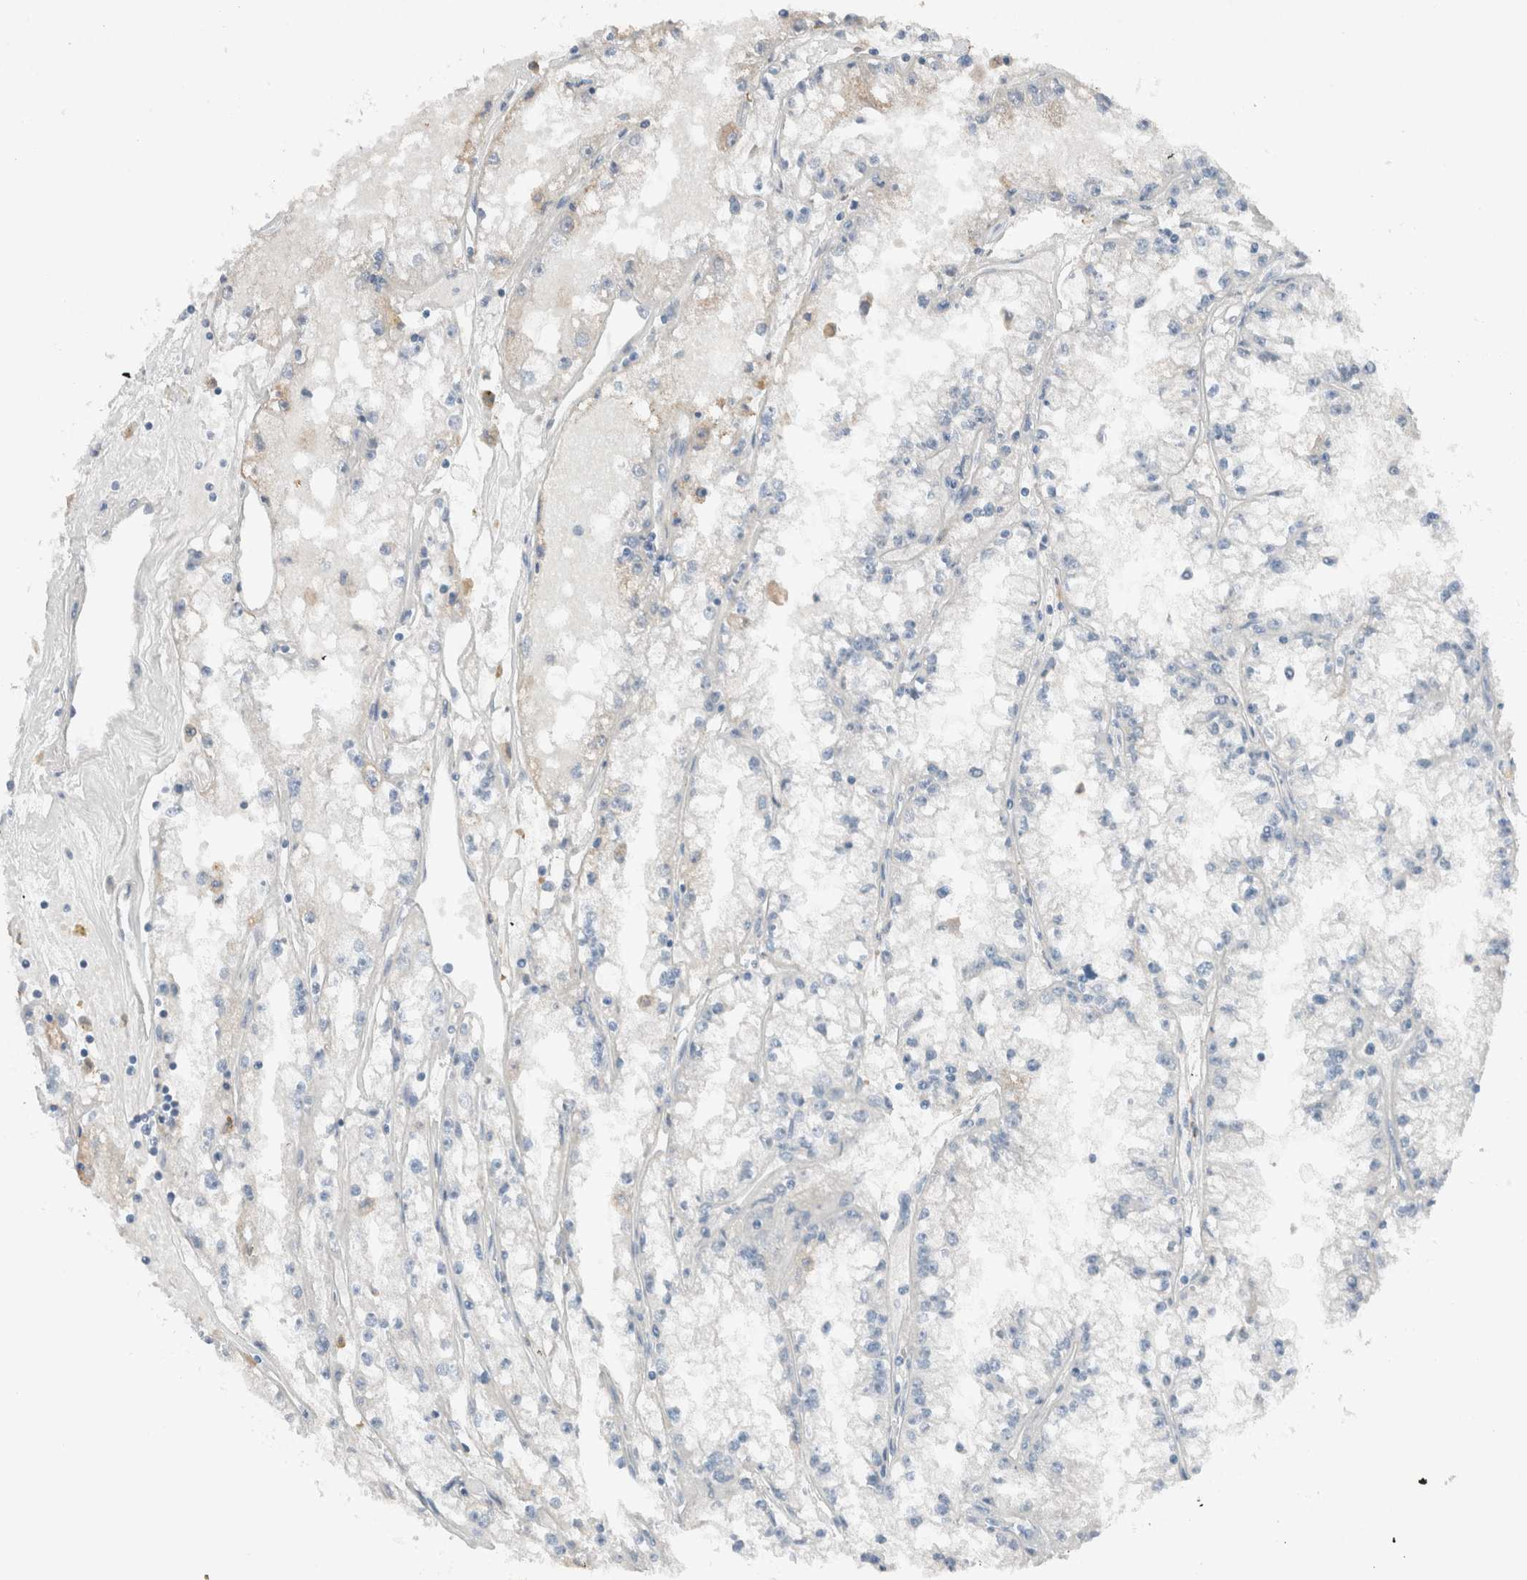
{"staining": {"intensity": "negative", "quantity": "none", "location": "none"}, "tissue": "renal cancer", "cell_type": "Tumor cells", "image_type": "cancer", "snomed": [{"axis": "morphology", "description": "Adenocarcinoma, NOS"}, {"axis": "topography", "description": "Kidney"}], "caption": "A high-resolution micrograph shows IHC staining of renal adenocarcinoma, which displays no significant staining in tumor cells.", "gene": "DUOX1", "patient": {"sex": "male", "age": 56}}